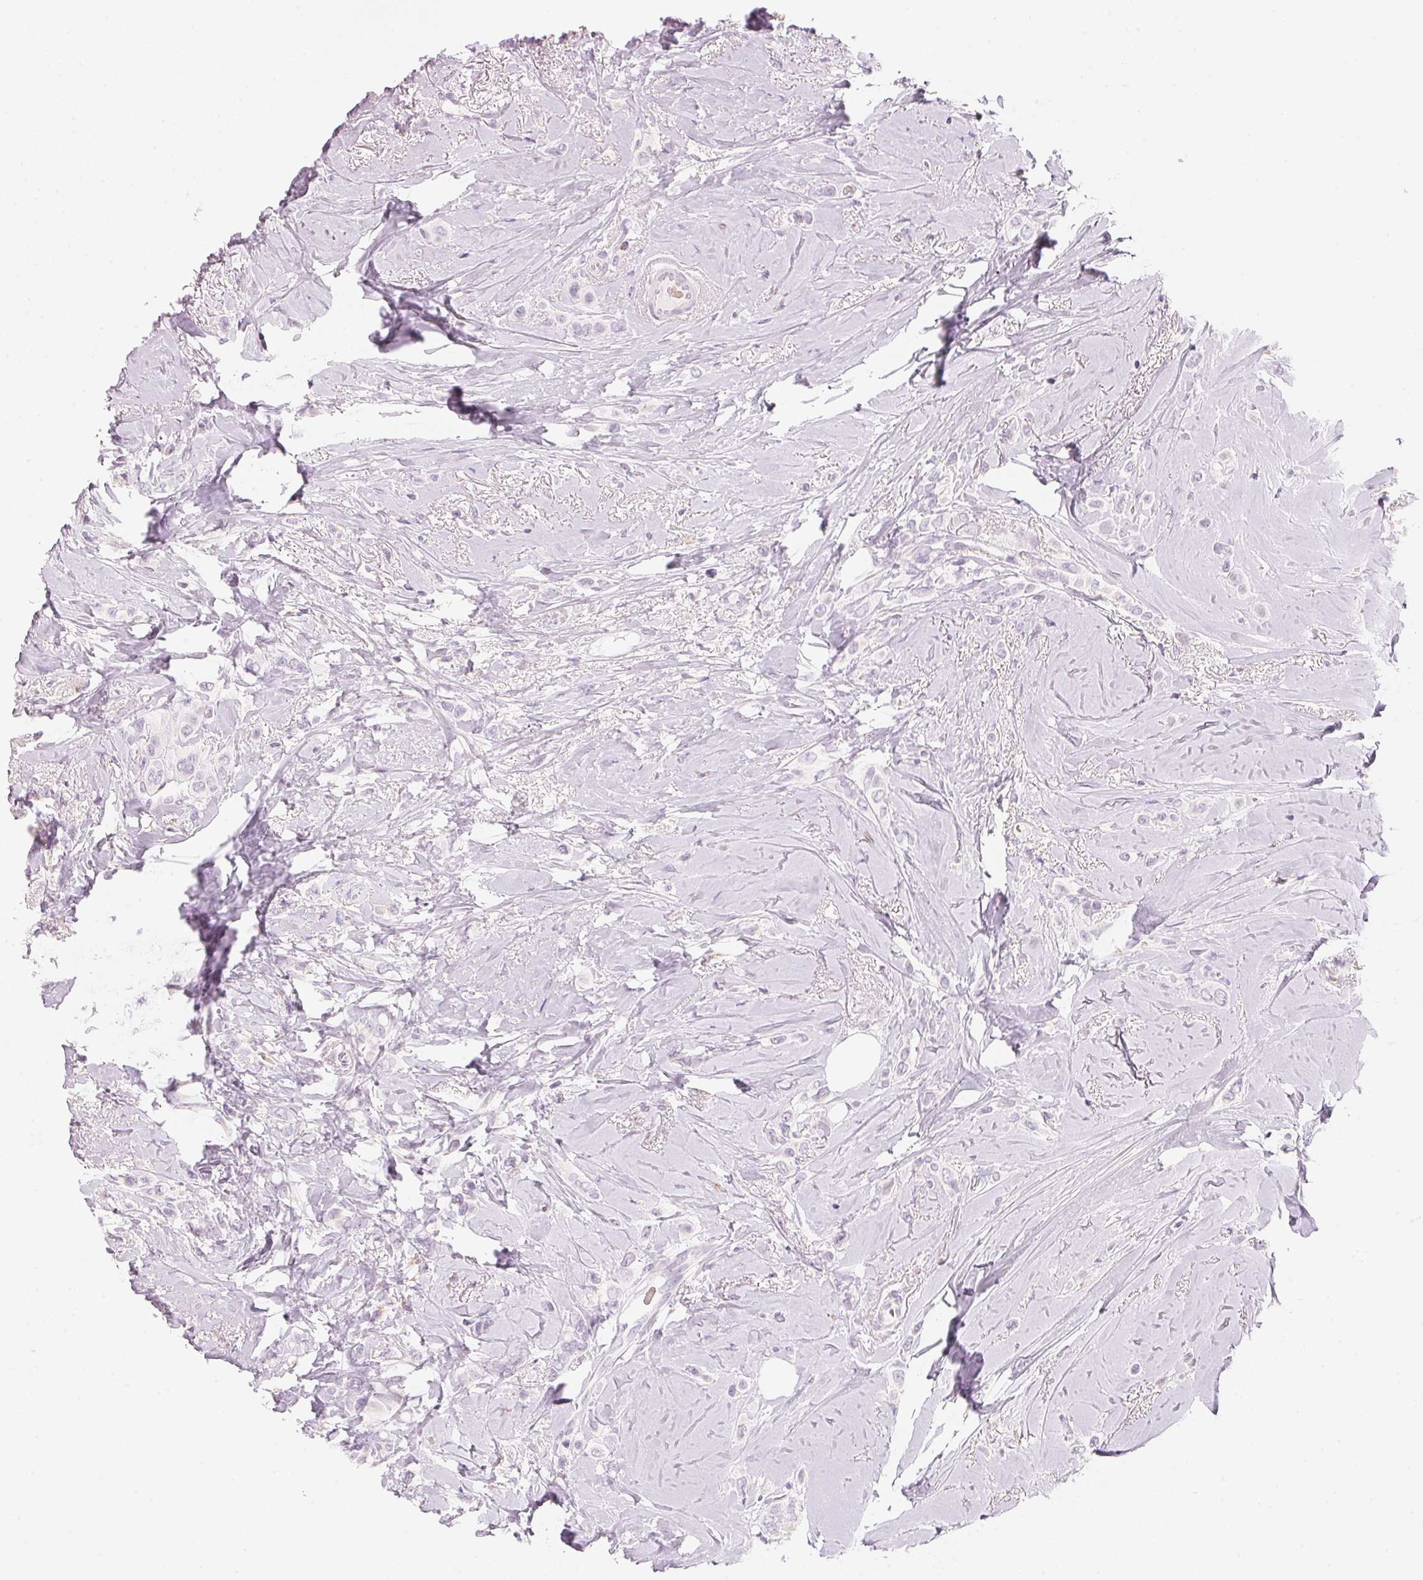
{"staining": {"intensity": "negative", "quantity": "none", "location": "none"}, "tissue": "breast cancer", "cell_type": "Tumor cells", "image_type": "cancer", "snomed": [{"axis": "morphology", "description": "Lobular carcinoma"}, {"axis": "topography", "description": "Breast"}], "caption": "IHC of breast lobular carcinoma reveals no positivity in tumor cells. (DAB IHC visualized using brightfield microscopy, high magnification).", "gene": "HOXB13", "patient": {"sex": "female", "age": 66}}